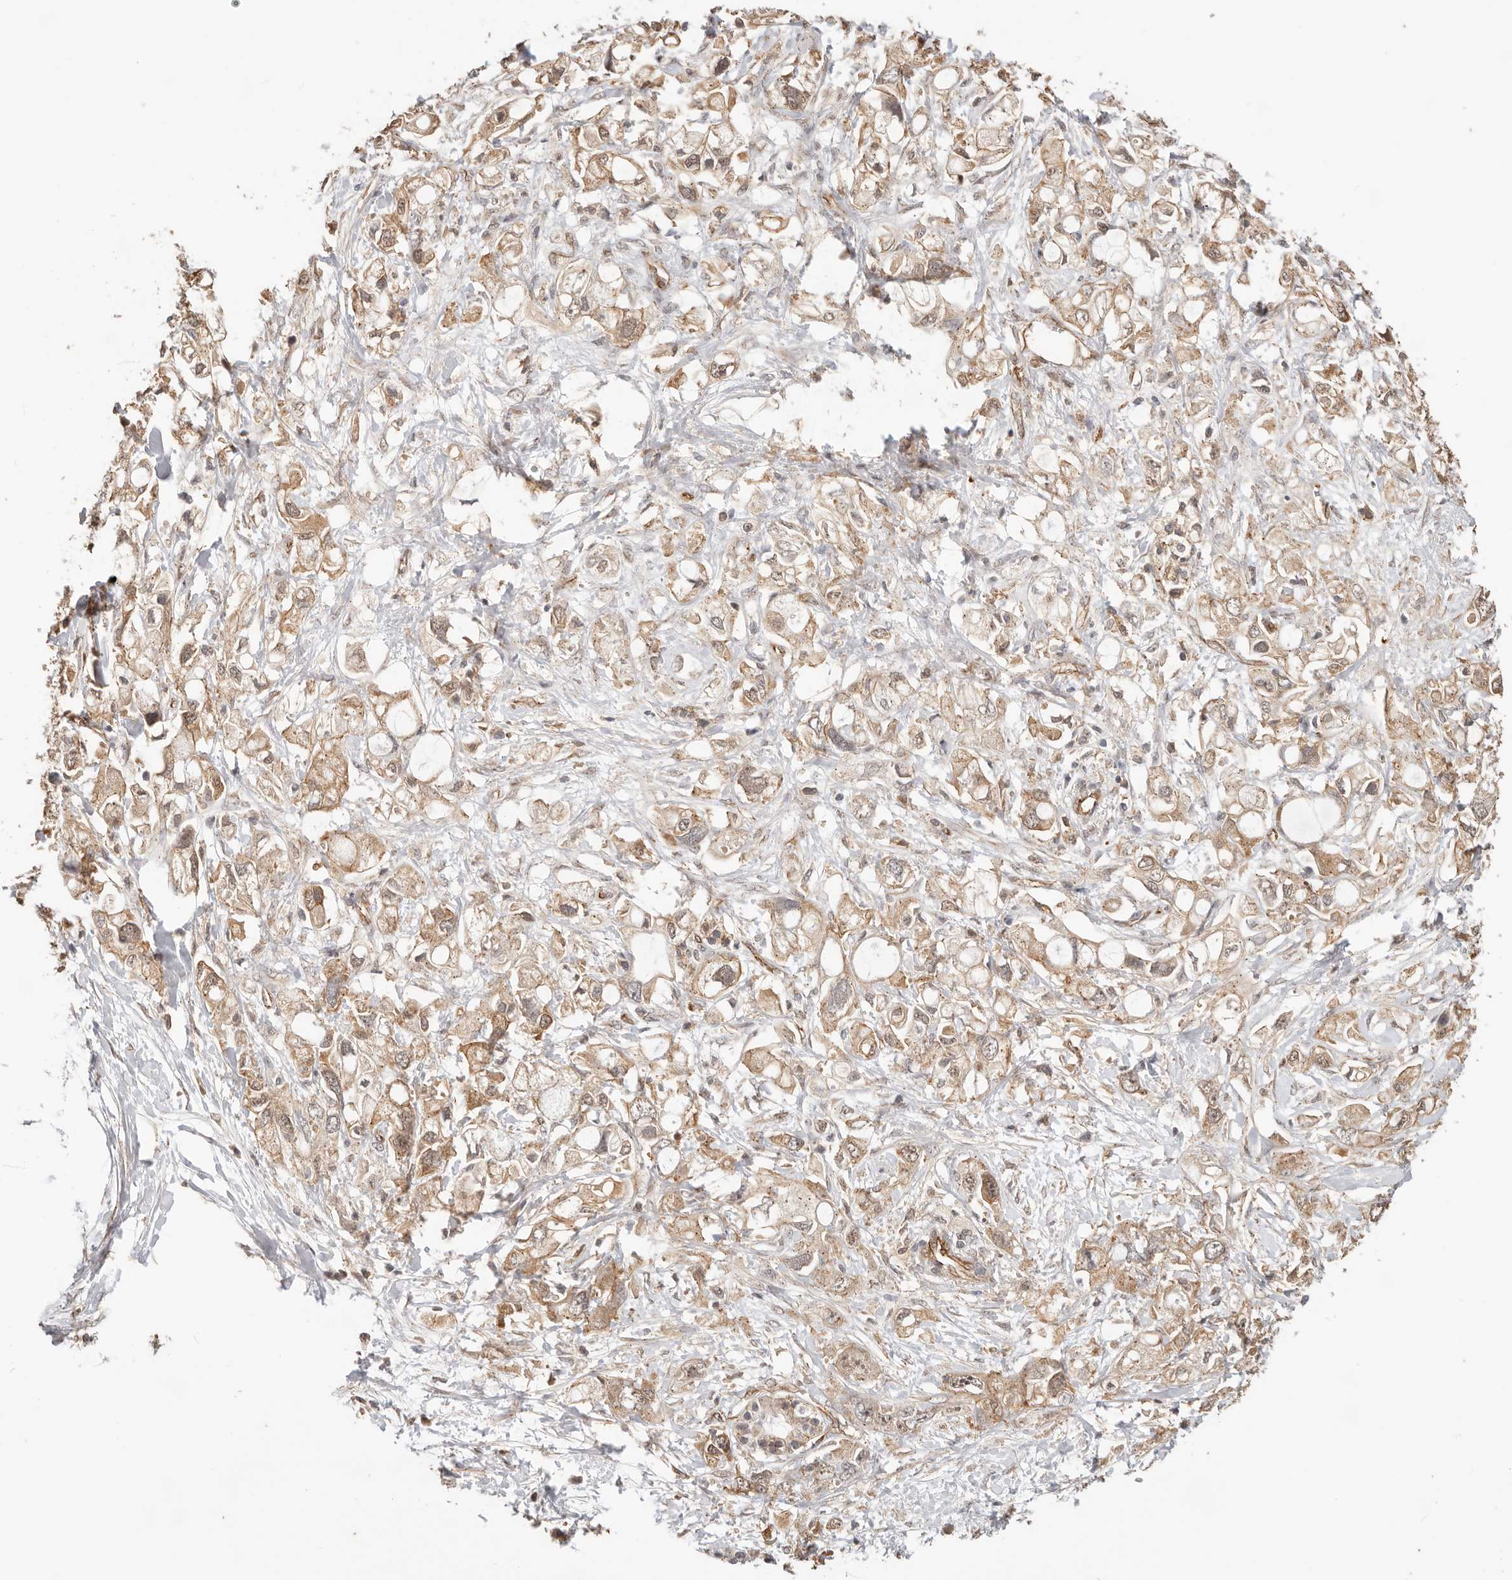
{"staining": {"intensity": "moderate", "quantity": ">75%", "location": "cytoplasmic/membranous"}, "tissue": "pancreatic cancer", "cell_type": "Tumor cells", "image_type": "cancer", "snomed": [{"axis": "morphology", "description": "Adenocarcinoma, NOS"}, {"axis": "topography", "description": "Pancreas"}], "caption": "This photomicrograph demonstrates adenocarcinoma (pancreatic) stained with immunohistochemistry (IHC) to label a protein in brown. The cytoplasmic/membranous of tumor cells show moderate positivity for the protein. Nuclei are counter-stained blue.", "gene": "AFDN", "patient": {"sex": "female", "age": 56}}